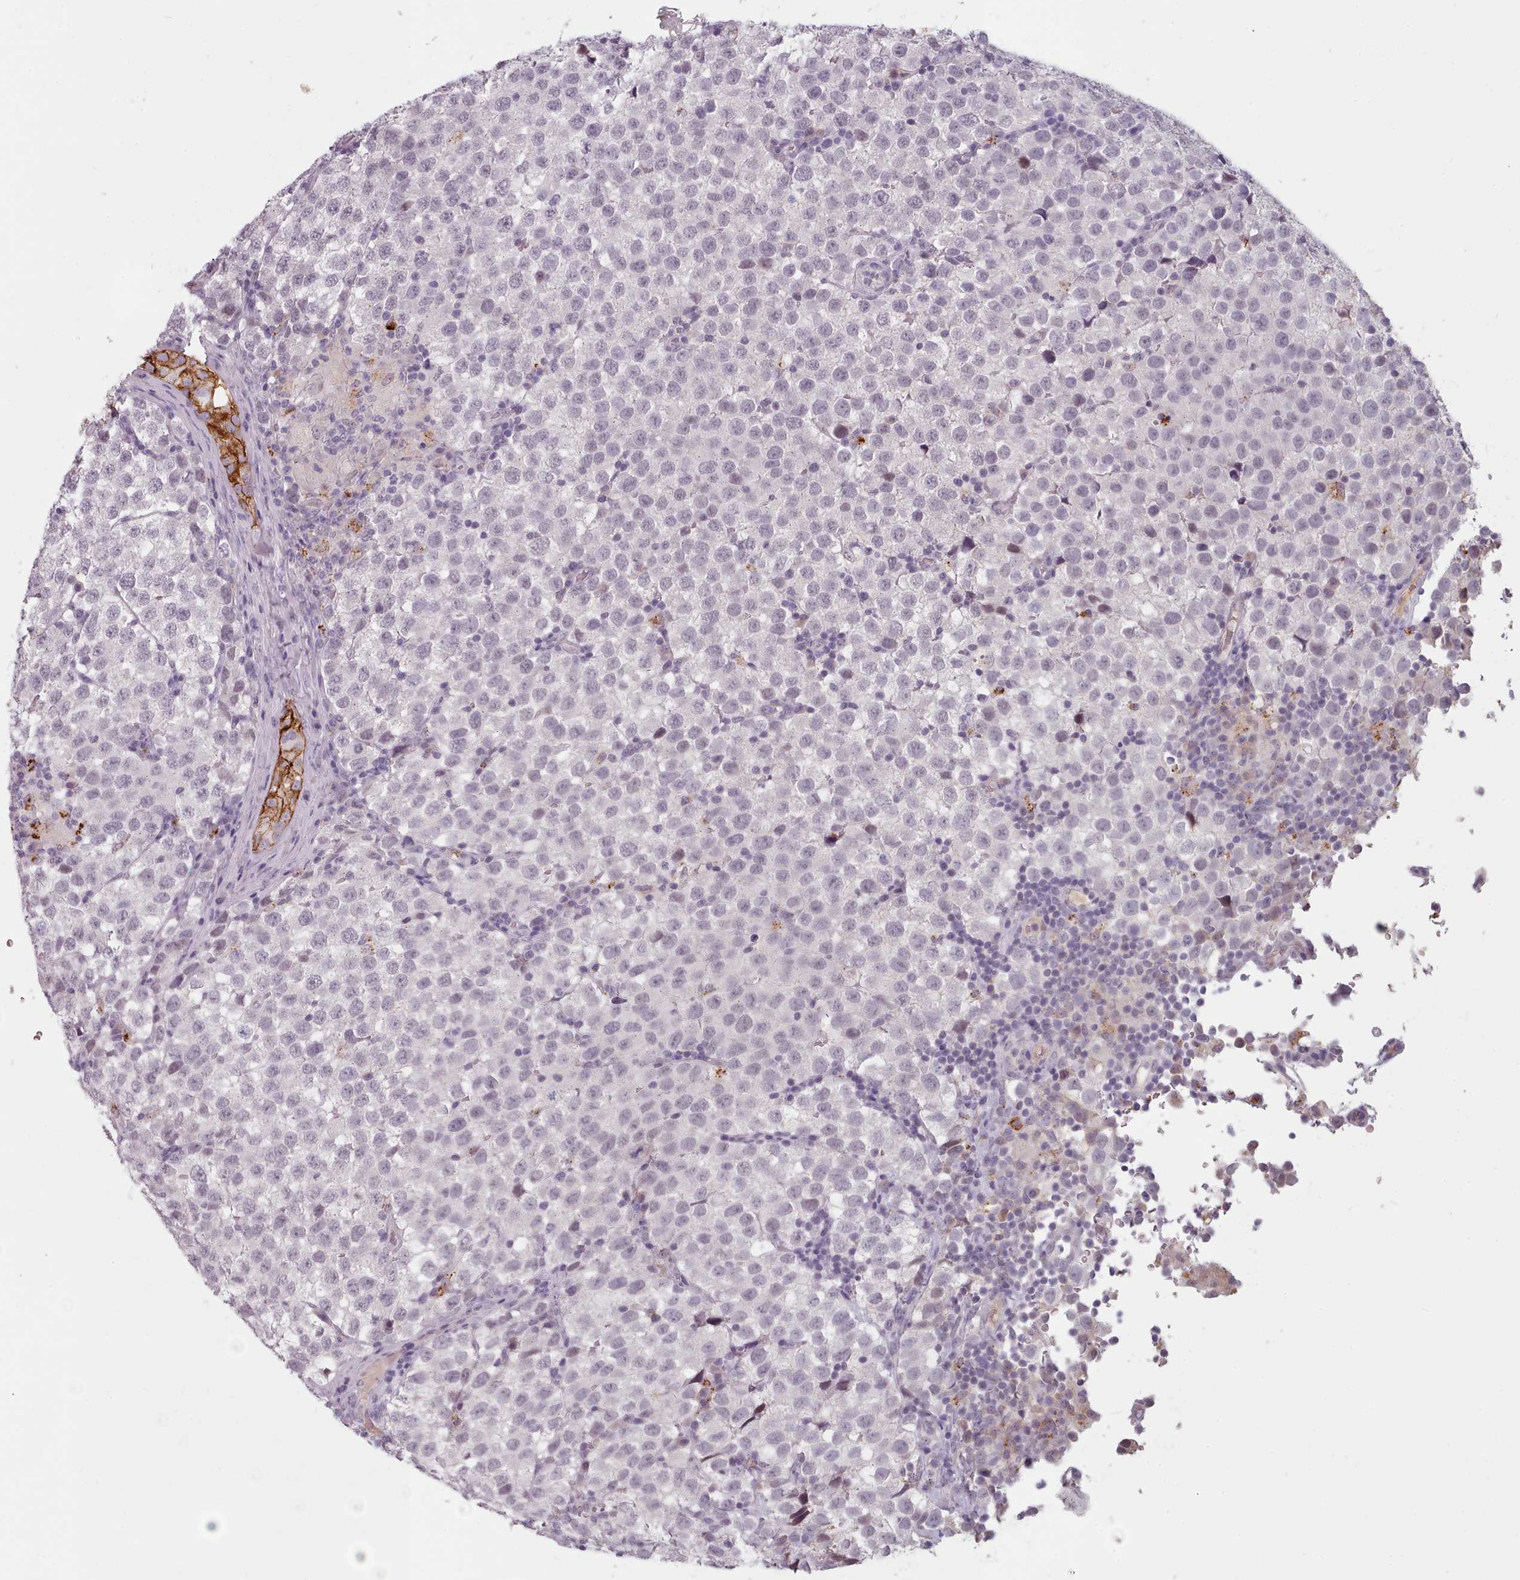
{"staining": {"intensity": "negative", "quantity": "none", "location": "none"}, "tissue": "testis cancer", "cell_type": "Tumor cells", "image_type": "cancer", "snomed": [{"axis": "morphology", "description": "Seminoma, NOS"}, {"axis": "topography", "description": "Testis"}], "caption": "This is an immunohistochemistry image of human seminoma (testis). There is no expression in tumor cells.", "gene": "PBX4", "patient": {"sex": "male", "age": 34}}